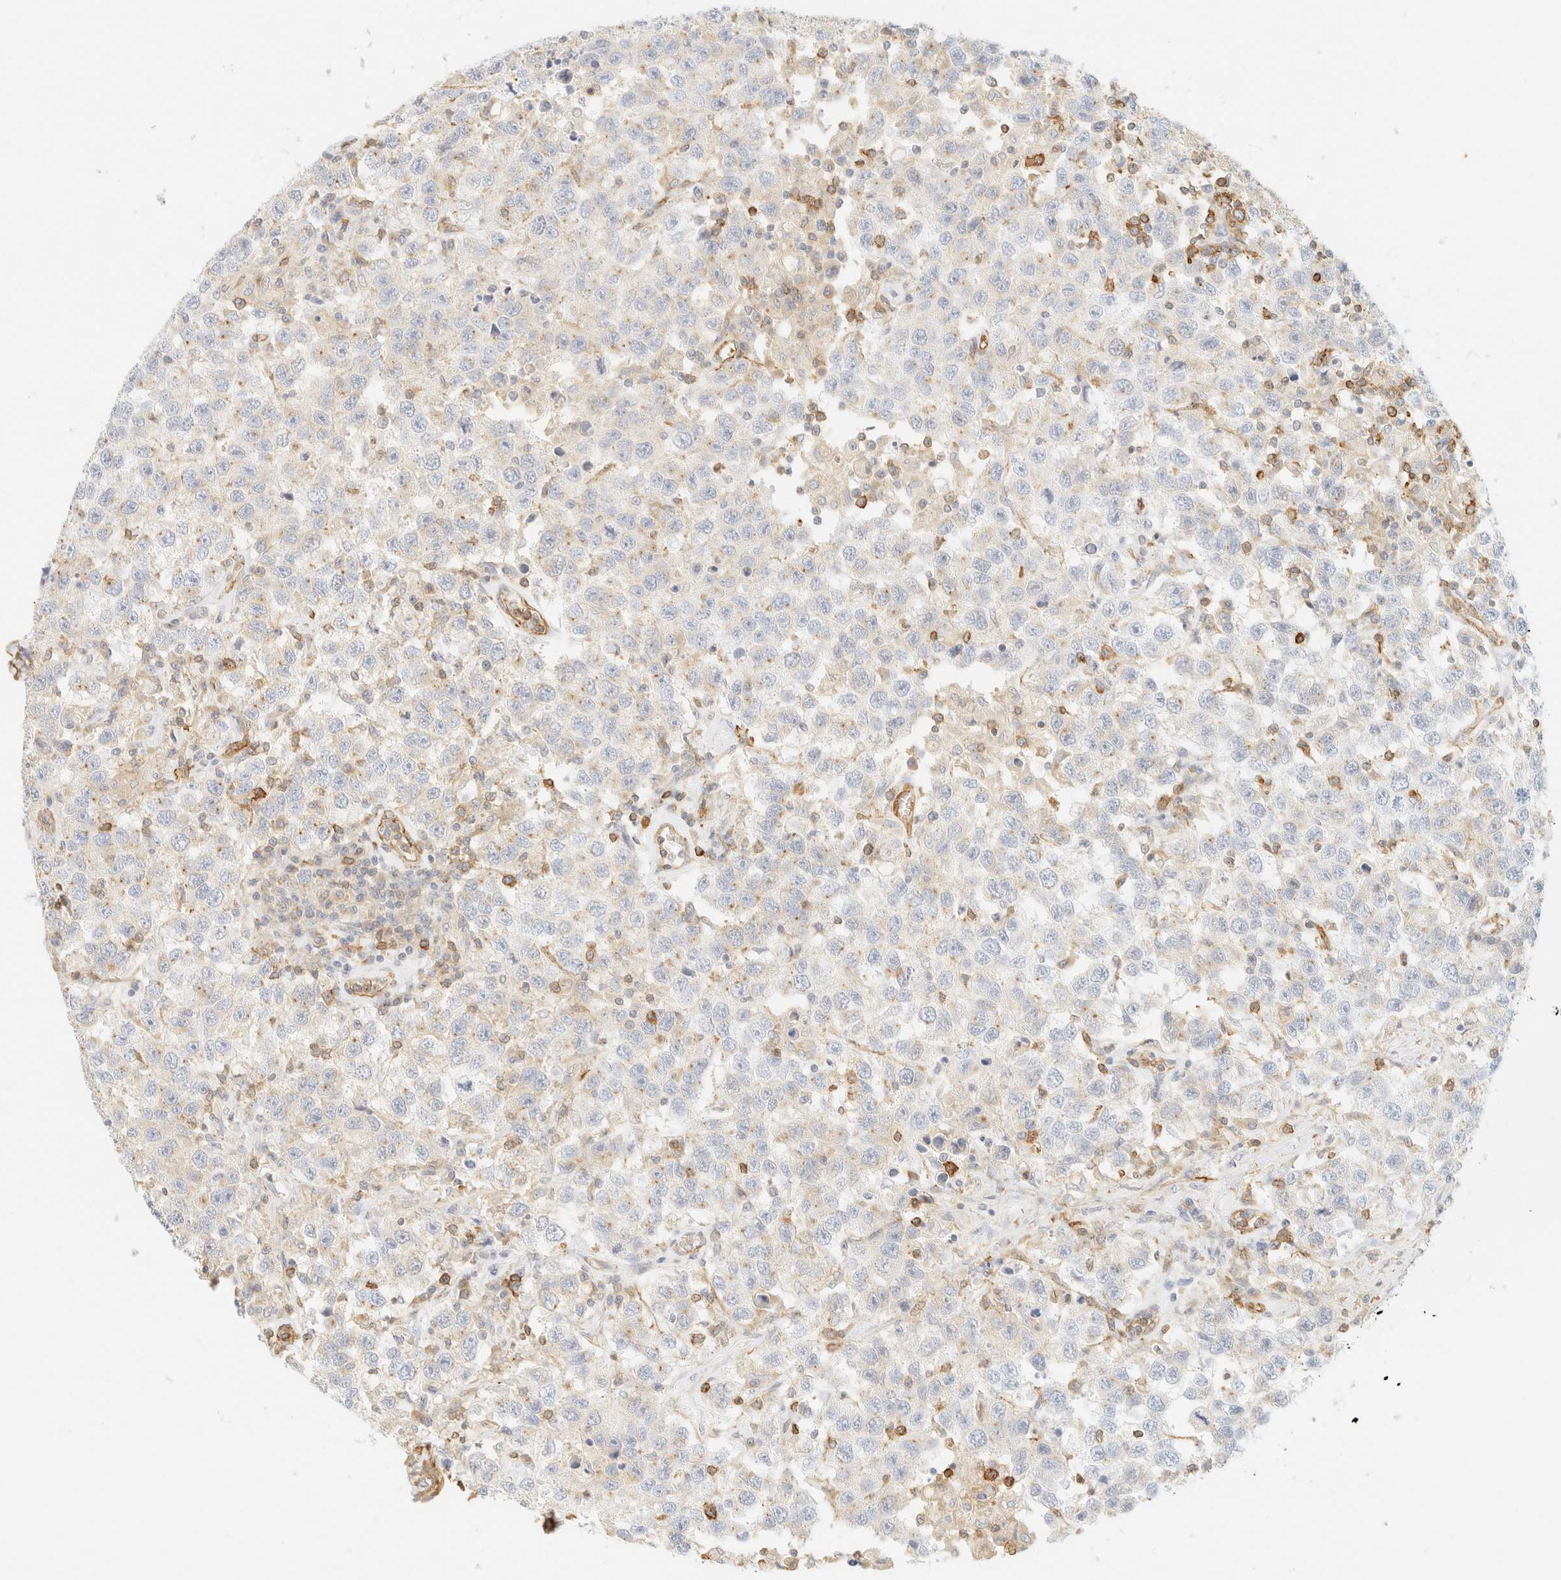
{"staining": {"intensity": "weak", "quantity": "25%-75%", "location": "cytoplasmic/membranous"}, "tissue": "testis cancer", "cell_type": "Tumor cells", "image_type": "cancer", "snomed": [{"axis": "morphology", "description": "Seminoma, NOS"}, {"axis": "topography", "description": "Testis"}], "caption": "Human seminoma (testis) stained for a protein (brown) exhibits weak cytoplasmic/membranous positive staining in approximately 25%-75% of tumor cells.", "gene": "OTOP2", "patient": {"sex": "male", "age": 41}}